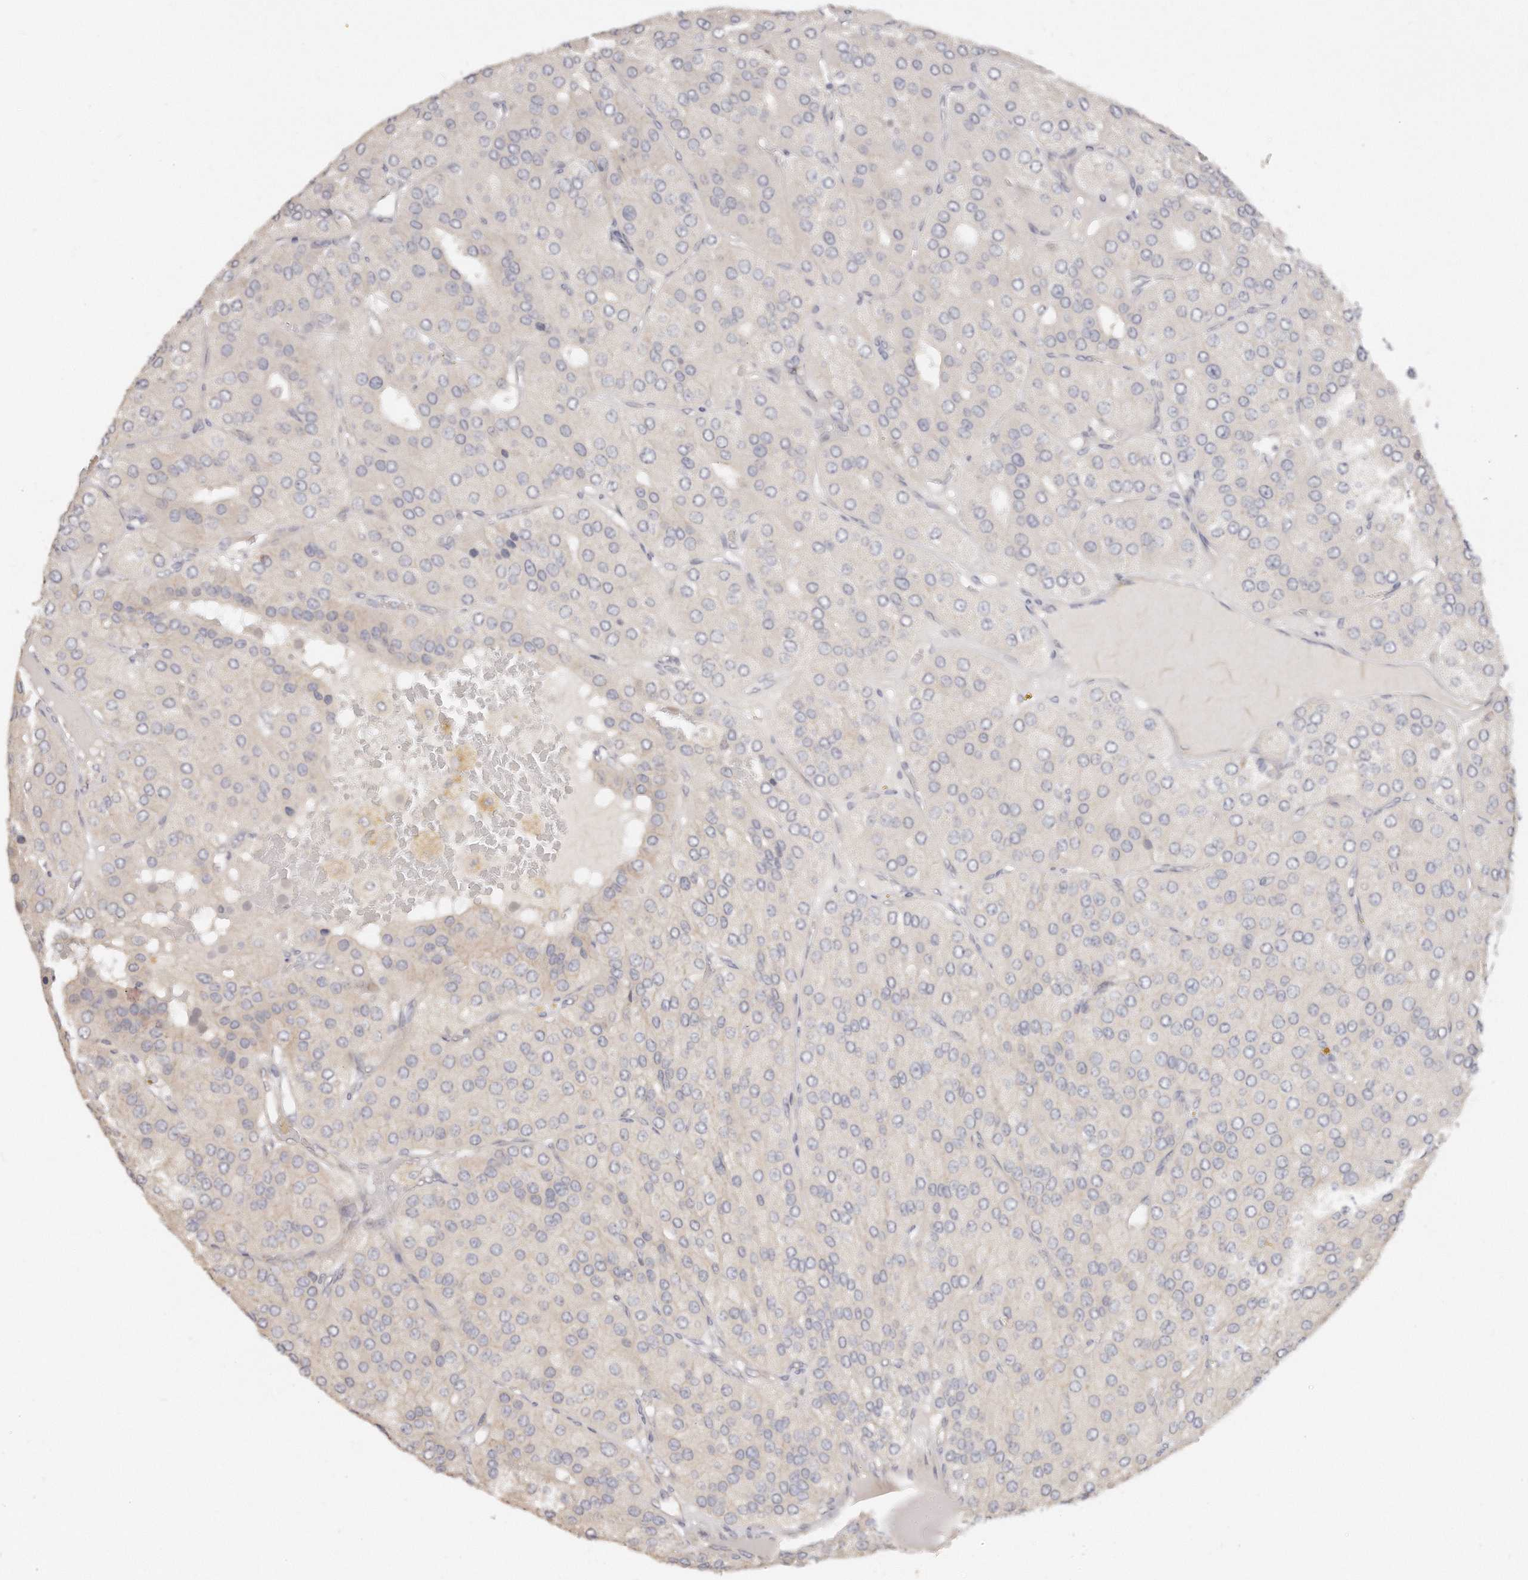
{"staining": {"intensity": "negative", "quantity": "none", "location": "none"}, "tissue": "parathyroid gland", "cell_type": "Glandular cells", "image_type": "normal", "snomed": [{"axis": "morphology", "description": "Normal tissue, NOS"}, {"axis": "topography", "description": "Parathyroid gland"}], "caption": "High power microscopy histopathology image of an immunohistochemistry (IHC) micrograph of normal parathyroid gland, revealing no significant expression in glandular cells.", "gene": "TTLL4", "patient": {"sex": "female", "age": 56}}